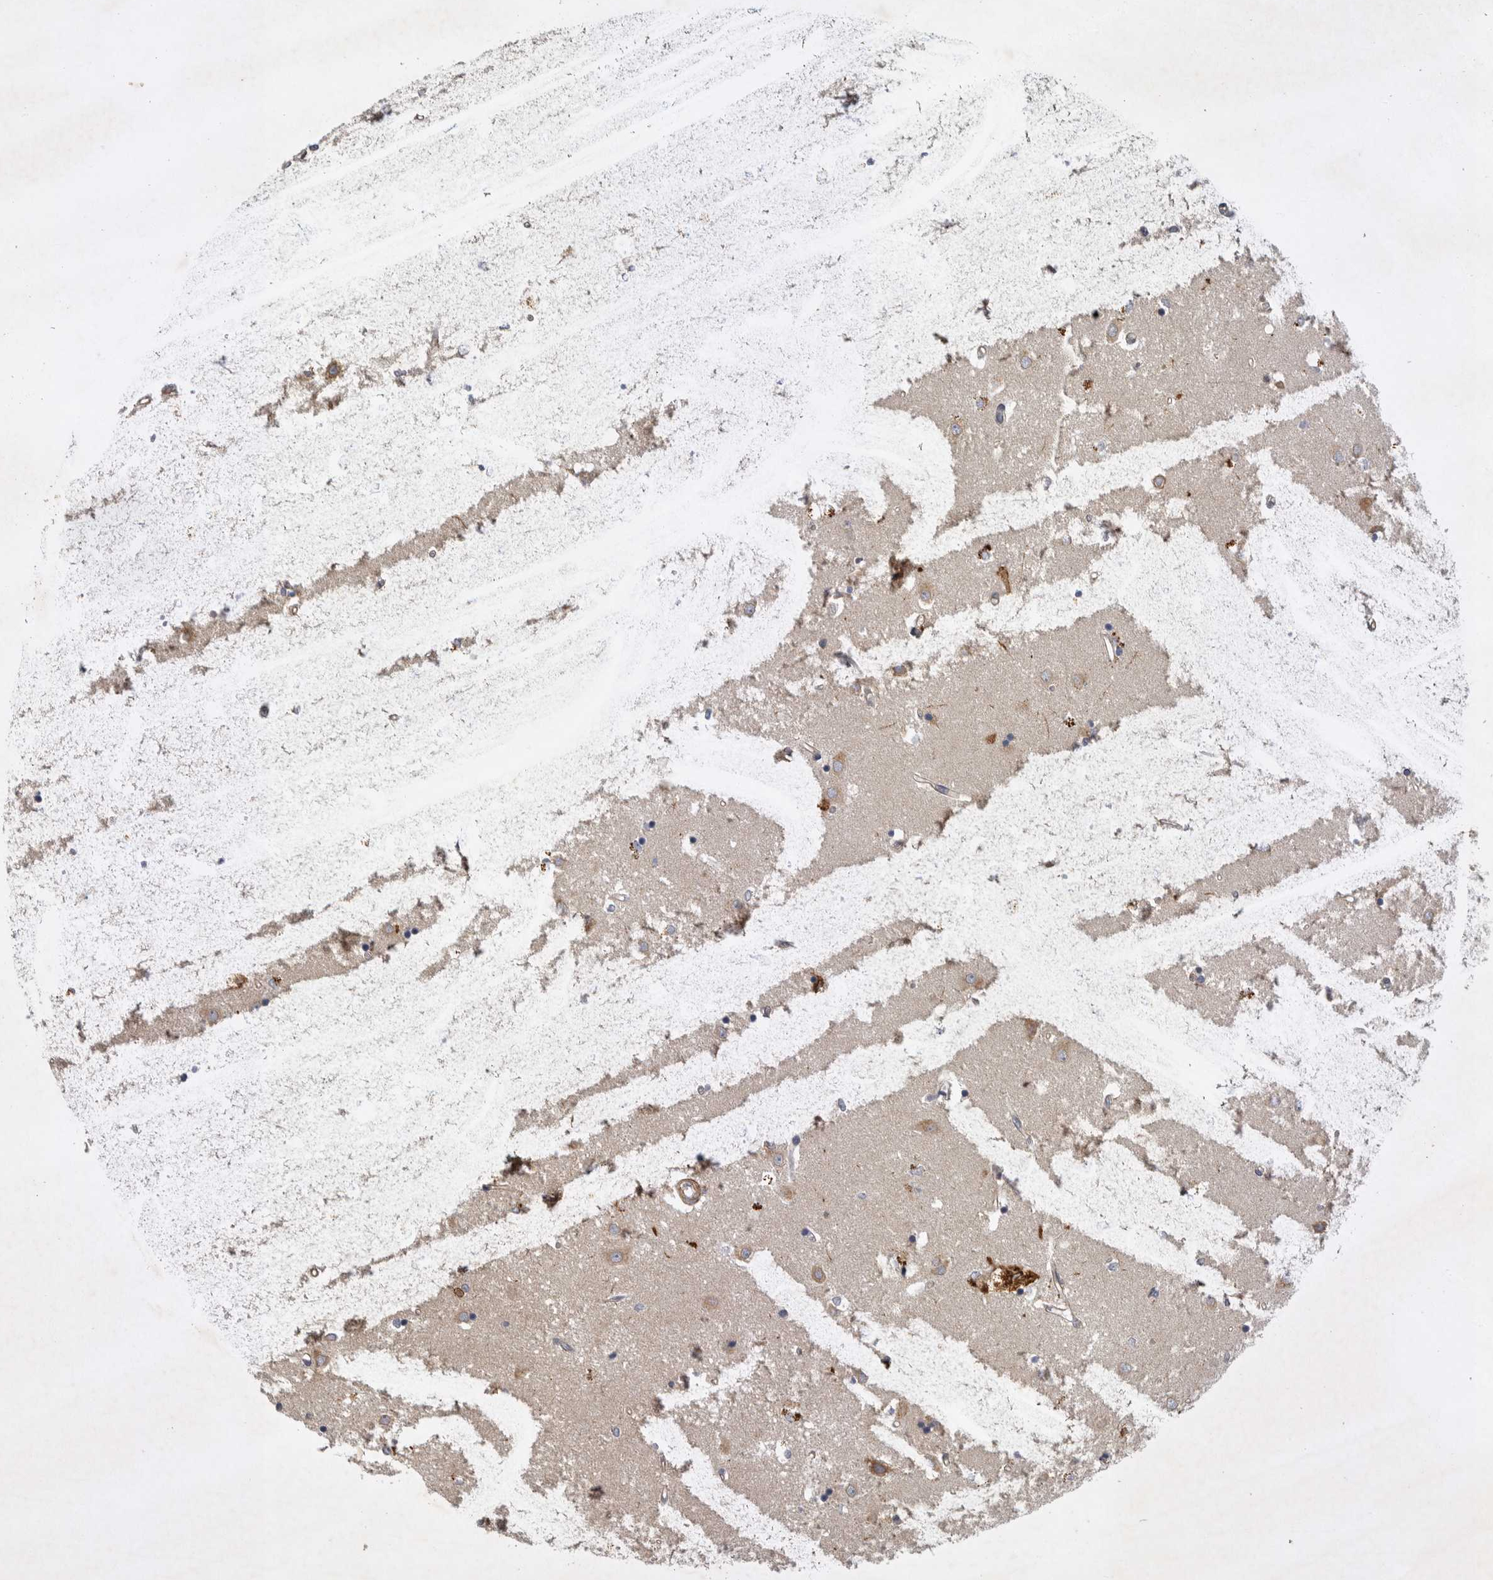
{"staining": {"intensity": "strong", "quantity": "<25%", "location": "cytoplasmic/membranous"}, "tissue": "caudate", "cell_type": "Glial cells", "image_type": "normal", "snomed": [{"axis": "morphology", "description": "Normal tissue, NOS"}, {"axis": "topography", "description": "Lateral ventricle wall"}], "caption": "IHC (DAB (3,3'-diaminobenzidine)) staining of normal caudate demonstrates strong cytoplasmic/membranous protein expression in about <25% of glial cells.", "gene": "ANKFY1", "patient": {"sex": "male", "age": 45}}